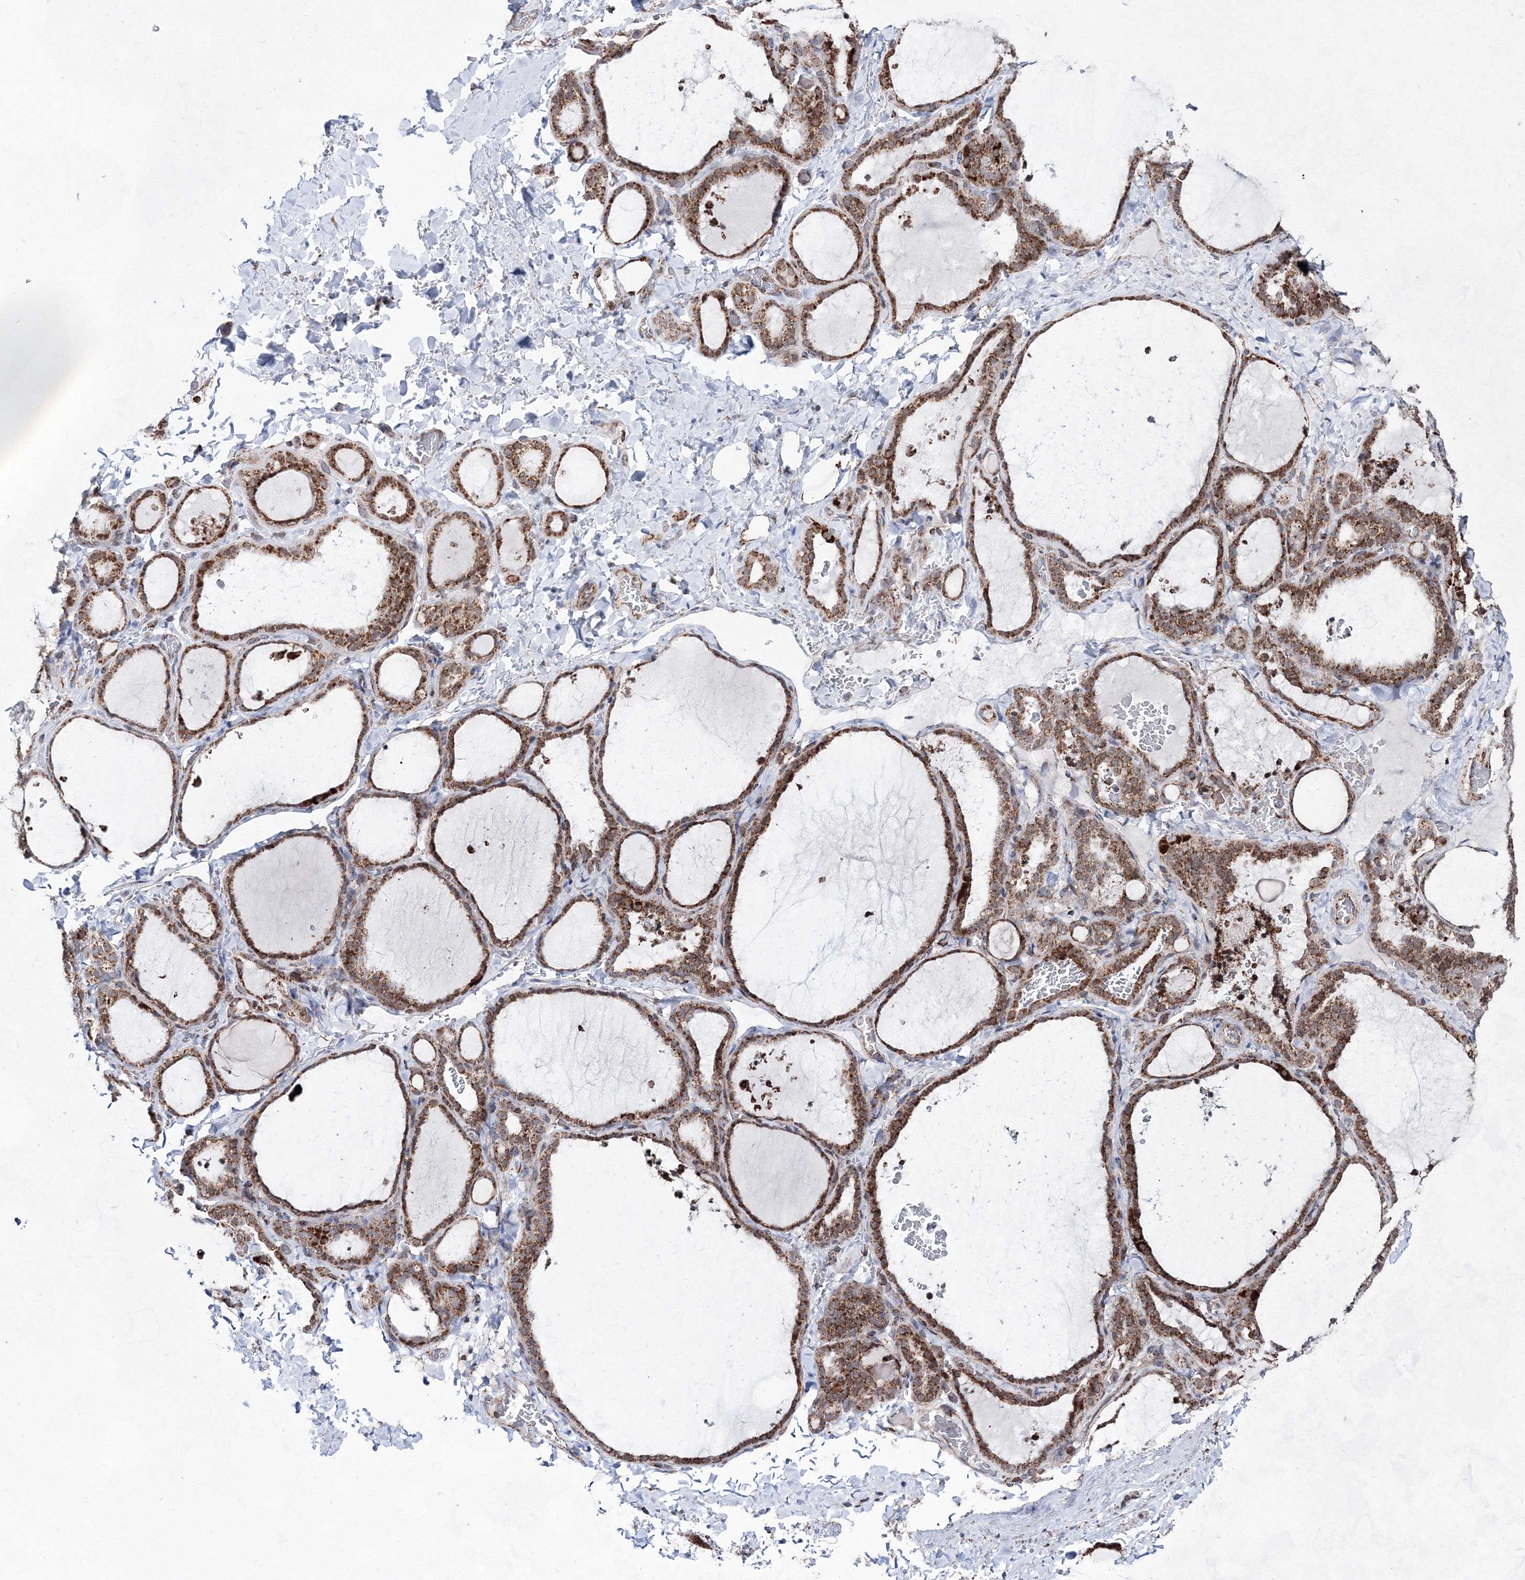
{"staining": {"intensity": "moderate", "quantity": ">75%", "location": "cytoplasmic/membranous"}, "tissue": "thyroid gland", "cell_type": "Glandular cells", "image_type": "normal", "snomed": [{"axis": "morphology", "description": "Normal tissue, NOS"}, {"axis": "topography", "description": "Thyroid gland"}], "caption": "Protein expression analysis of unremarkable thyroid gland demonstrates moderate cytoplasmic/membranous staining in about >75% of glandular cells.", "gene": "HADHB", "patient": {"sex": "female", "age": 22}}